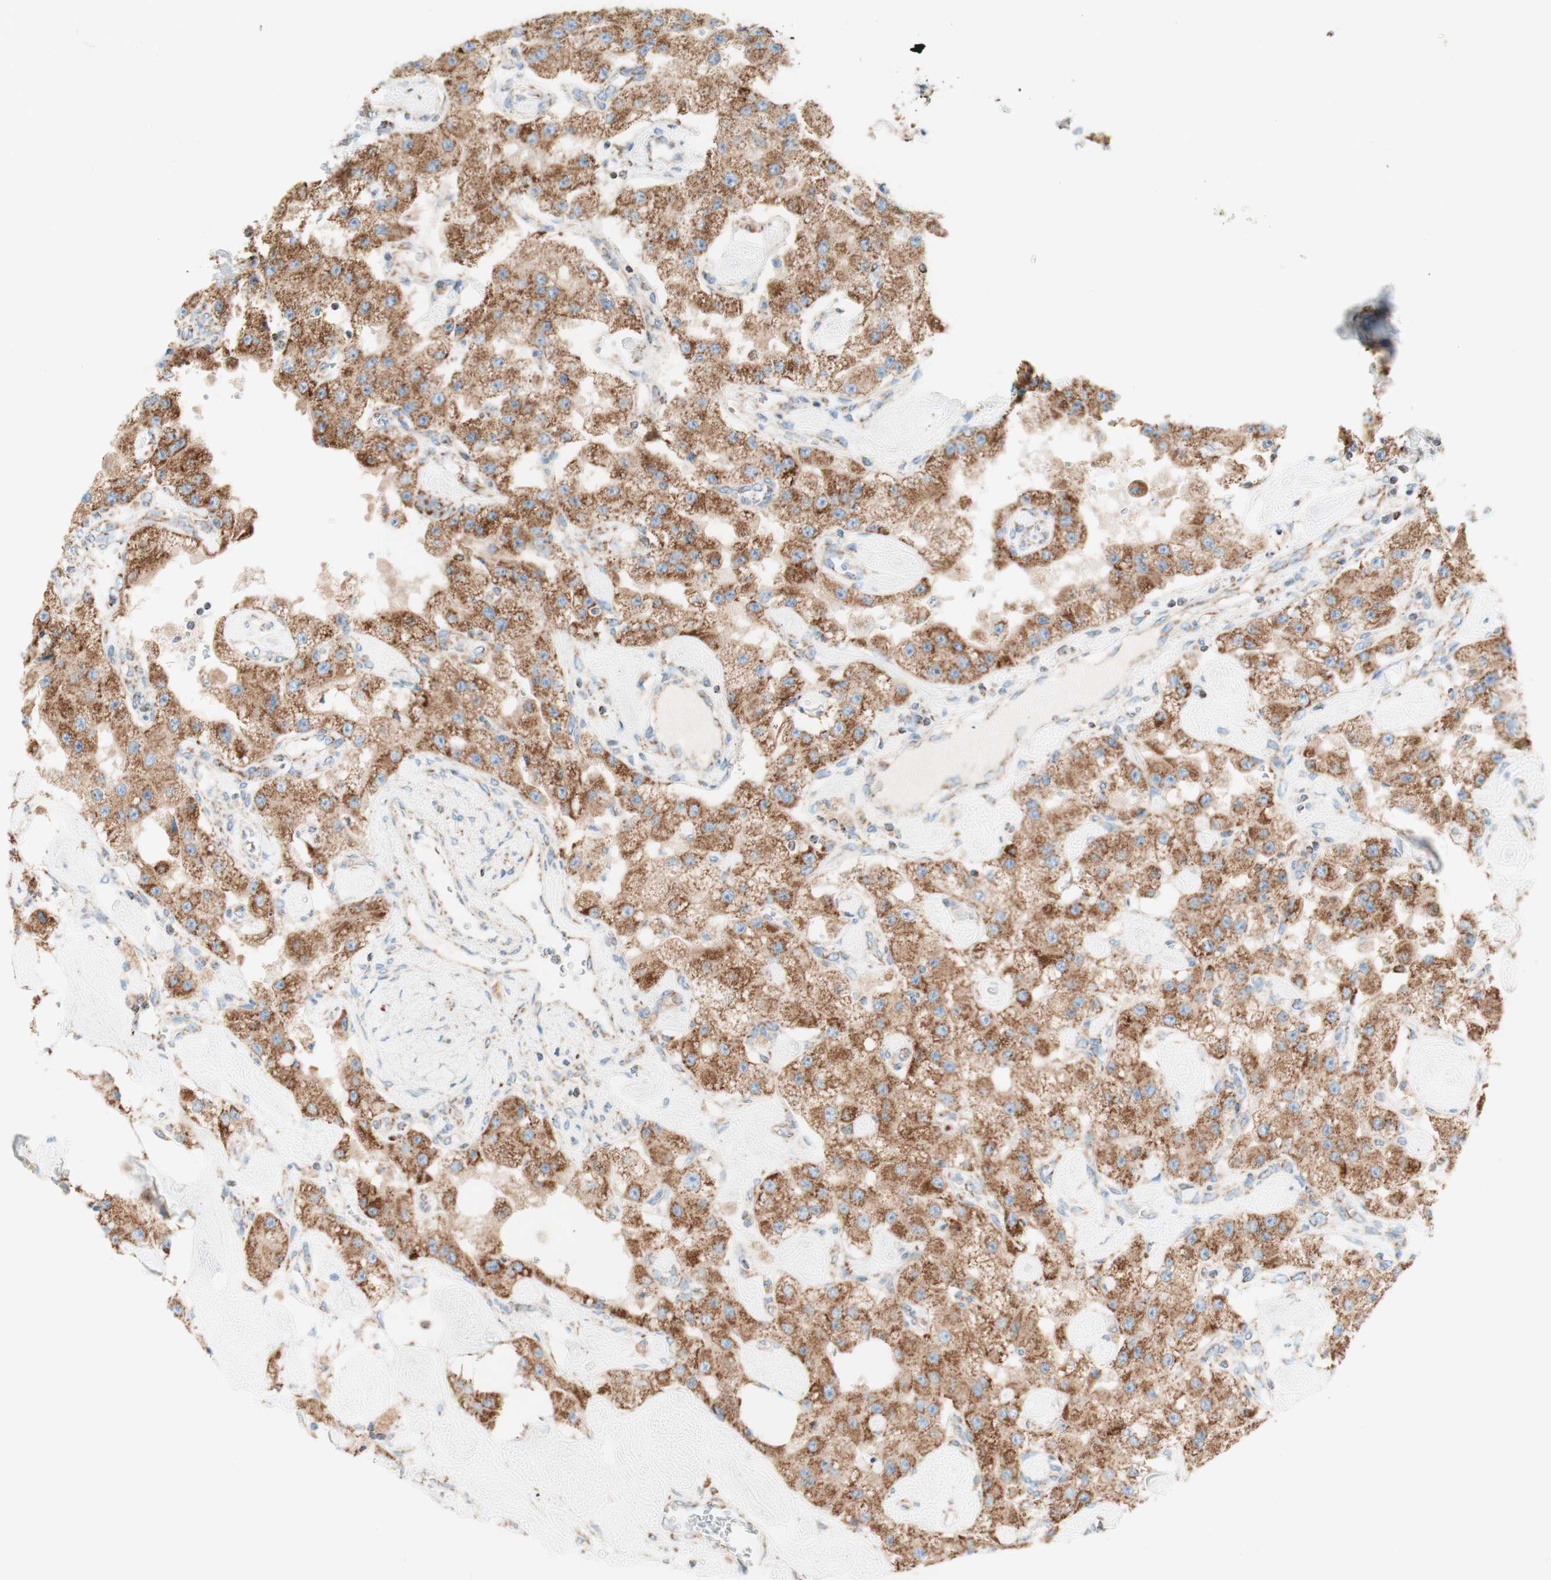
{"staining": {"intensity": "moderate", "quantity": ">75%", "location": "cytoplasmic/membranous"}, "tissue": "carcinoid", "cell_type": "Tumor cells", "image_type": "cancer", "snomed": [{"axis": "morphology", "description": "Carcinoid, malignant, NOS"}, {"axis": "topography", "description": "Pancreas"}], "caption": "The histopathology image reveals immunohistochemical staining of carcinoid. There is moderate cytoplasmic/membranous positivity is appreciated in approximately >75% of tumor cells.", "gene": "TOMM20", "patient": {"sex": "male", "age": 41}}